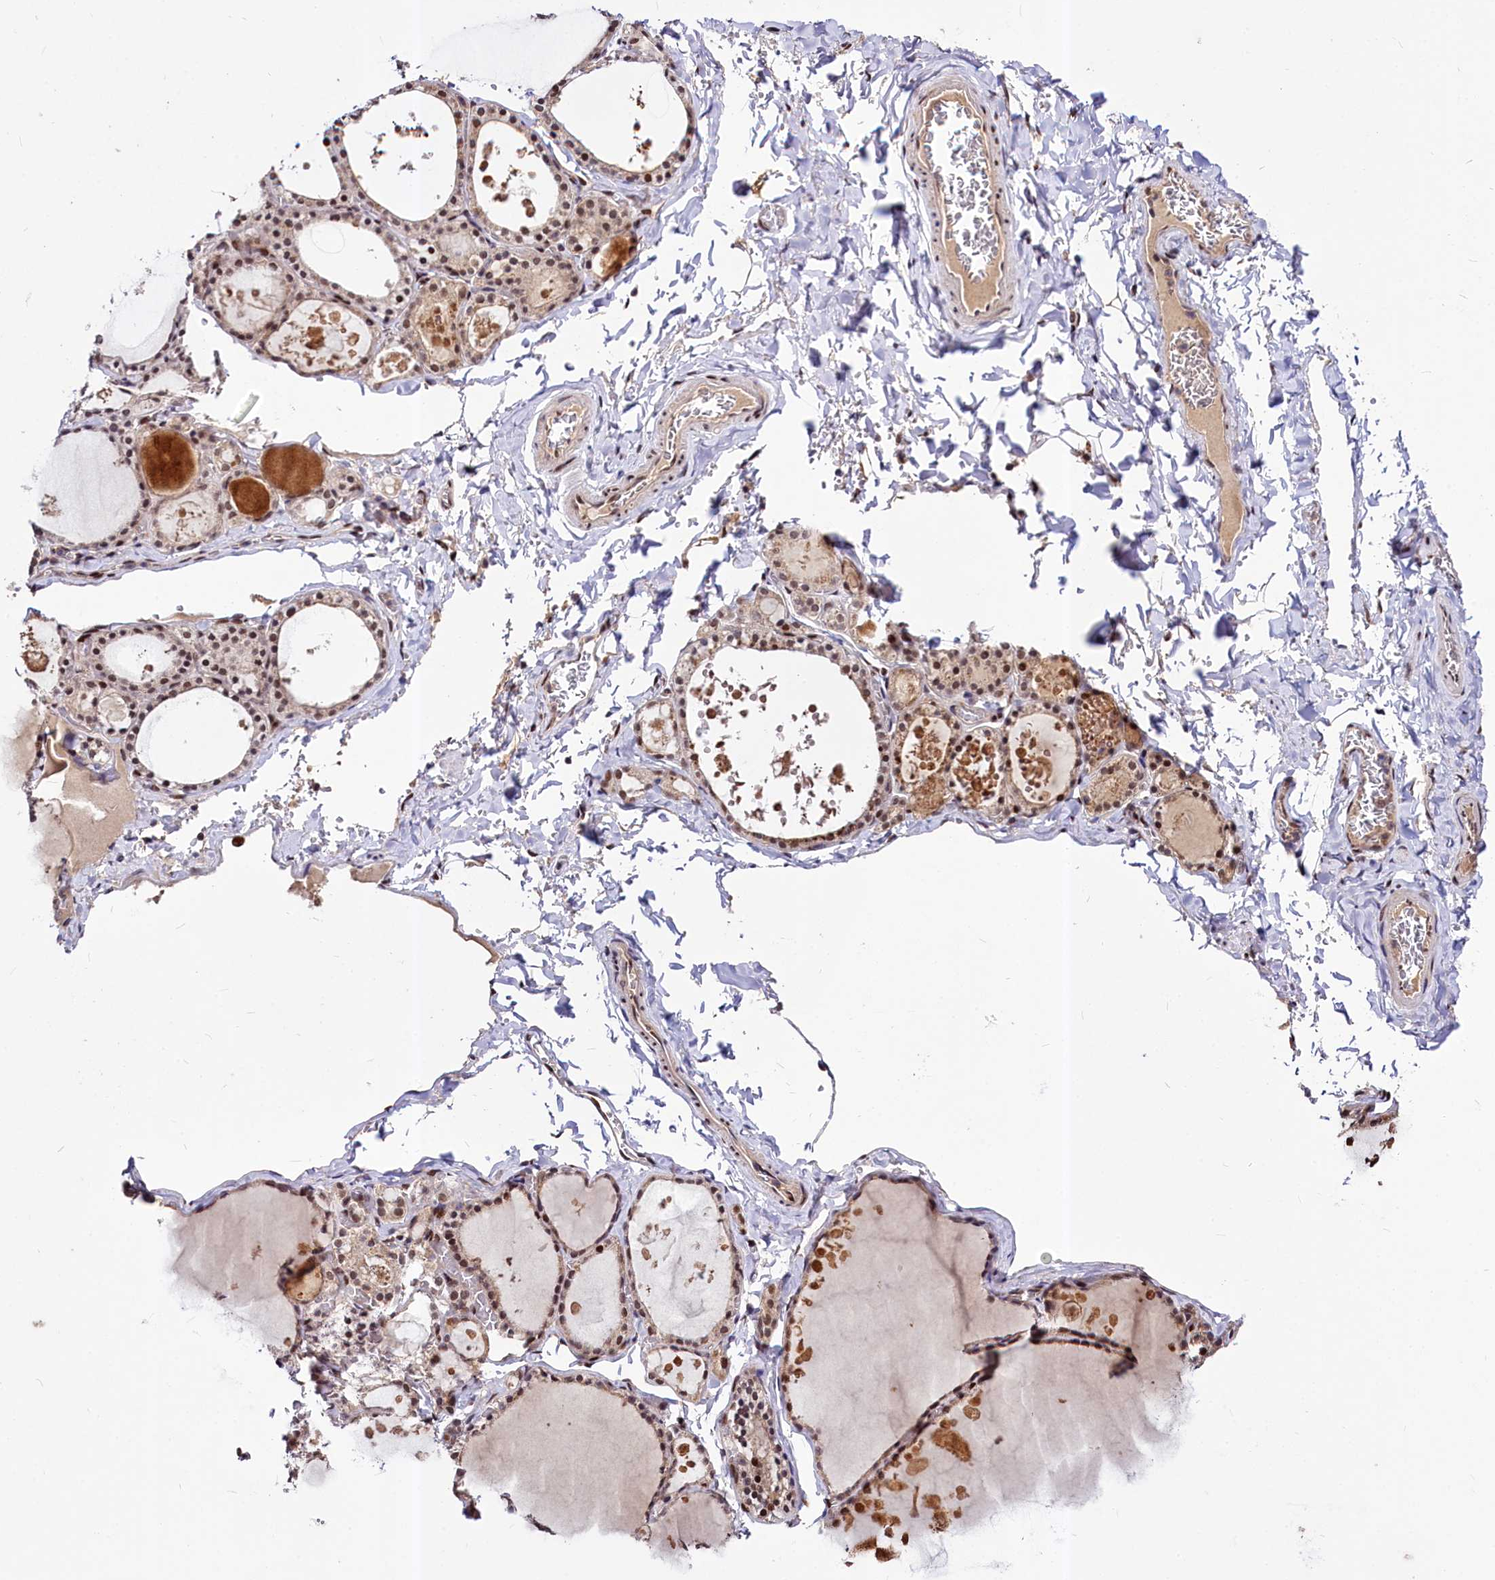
{"staining": {"intensity": "moderate", "quantity": ">75%", "location": "nuclear"}, "tissue": "thyroid gland", "cell_type": "Glandular cells", "image_type": "normal", "snomed": [{"axis": "morphology", "description": "Normal tissue, NOS"}, {"axis": "topography", "description": "Thyroid gland"}], "caption": "Immunohistochemistry (IHC) (DAB (3,3'-diaminobenzidine)) staining of unremarkable thyroid gland displays moderate nuclear protein expression in approximately >75% of glandular cells. Ihc stains the protein in brown and the nuclei are stained blue.", "gene": "MAML2", "patient": {"sex": "male", "age": 56}}